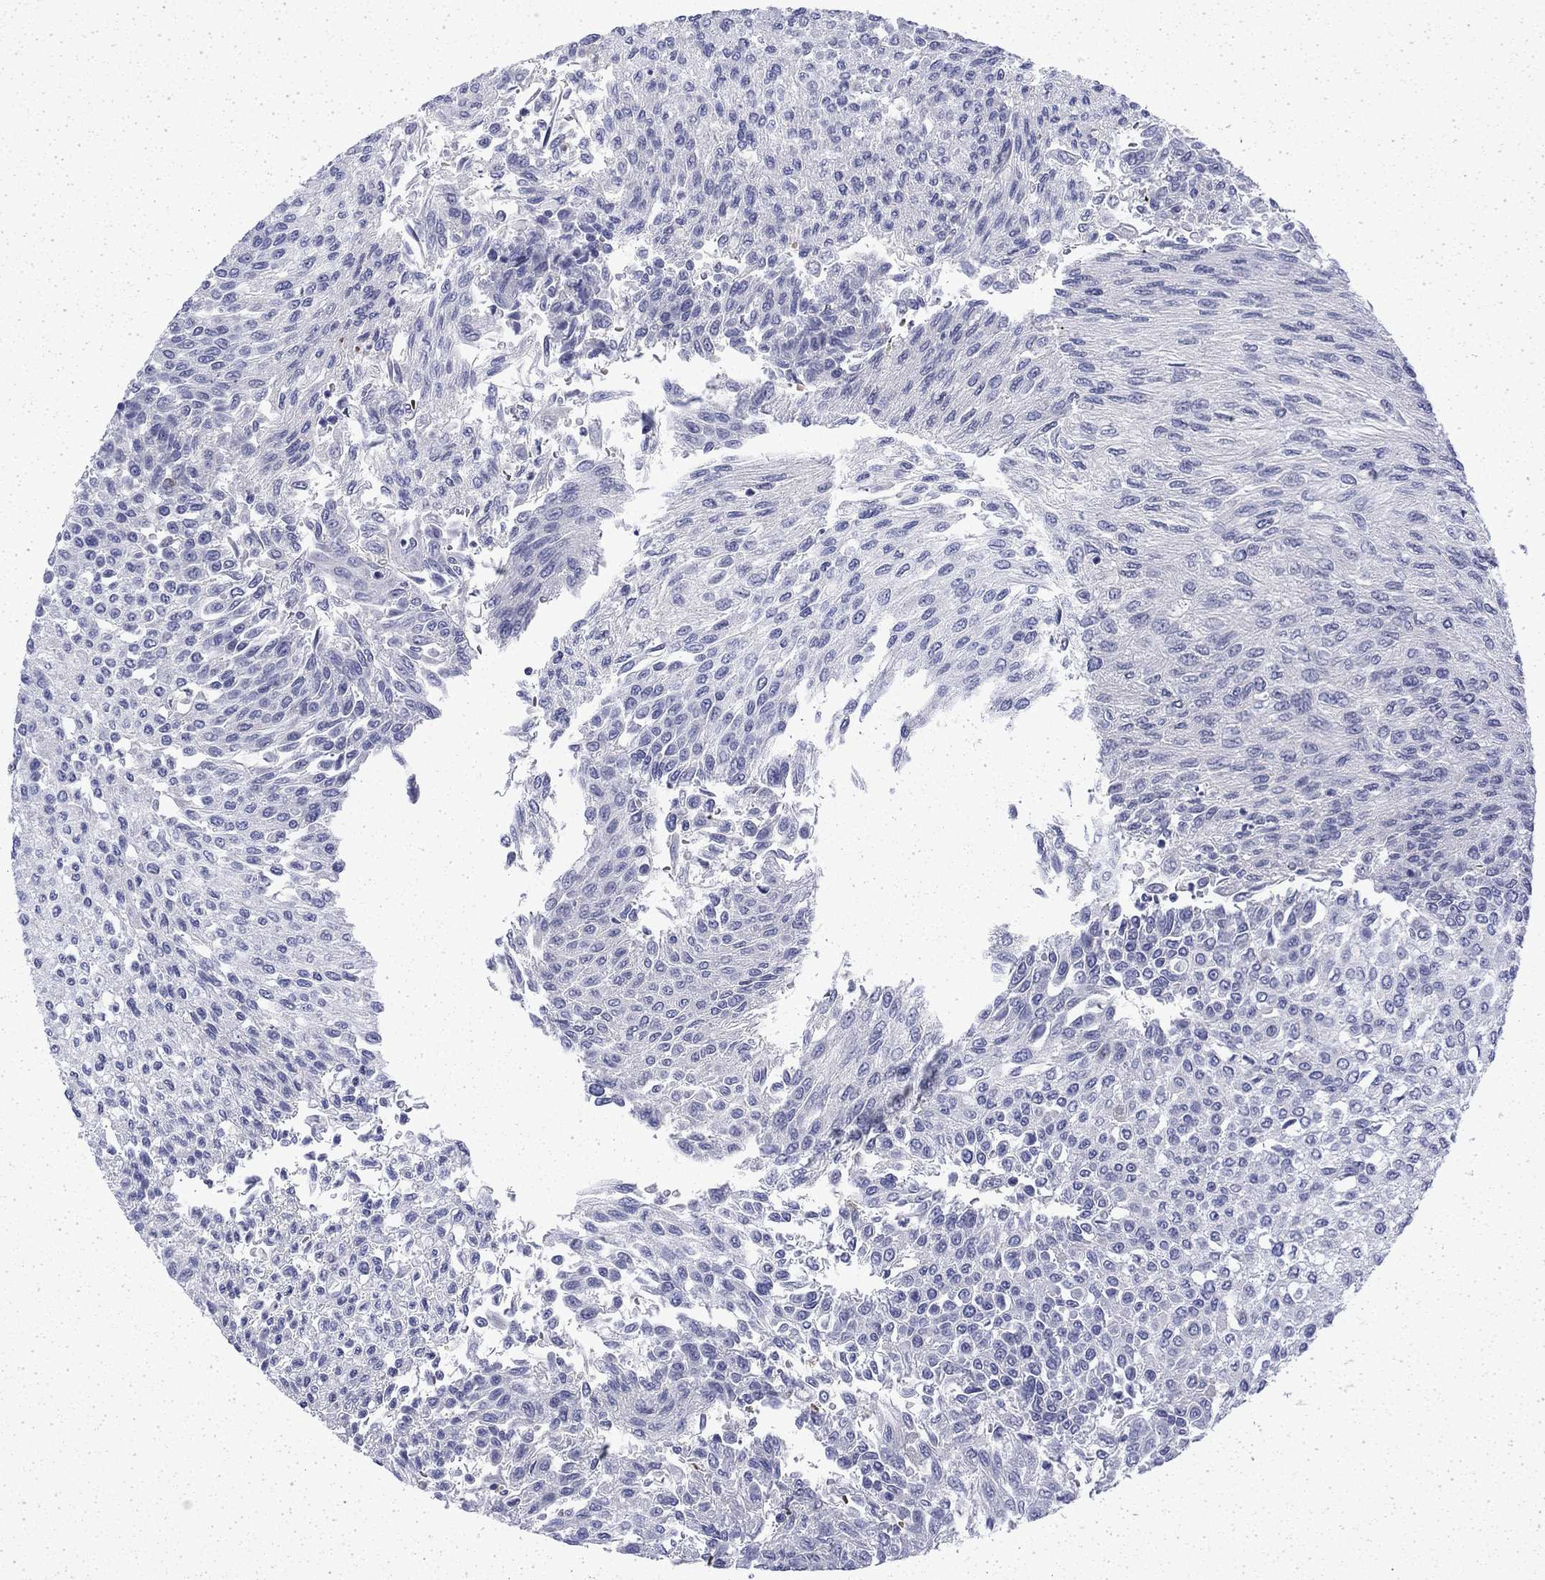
{"staining": {"intensity": "negative", "quantity": "none", "location": "none"}, "tissue": "urothelial cancer", "cell_type": "Tumor cells", "image_type": "cancer", "snomed": [{"axis": "morphology", "description": "Urothelial carcinoma, Low grade"}, {"axis": "topography", "description": "Urinary bladder"}], "caption": "This image is of low-grade urothelial carcinoma stained with IHC to label a protein in brown with the nuclei are counter-stained blue. There is no positivity in tumor cells.", "gene": "ENPP6", "patient": {"sex": "male", "age": 78}}